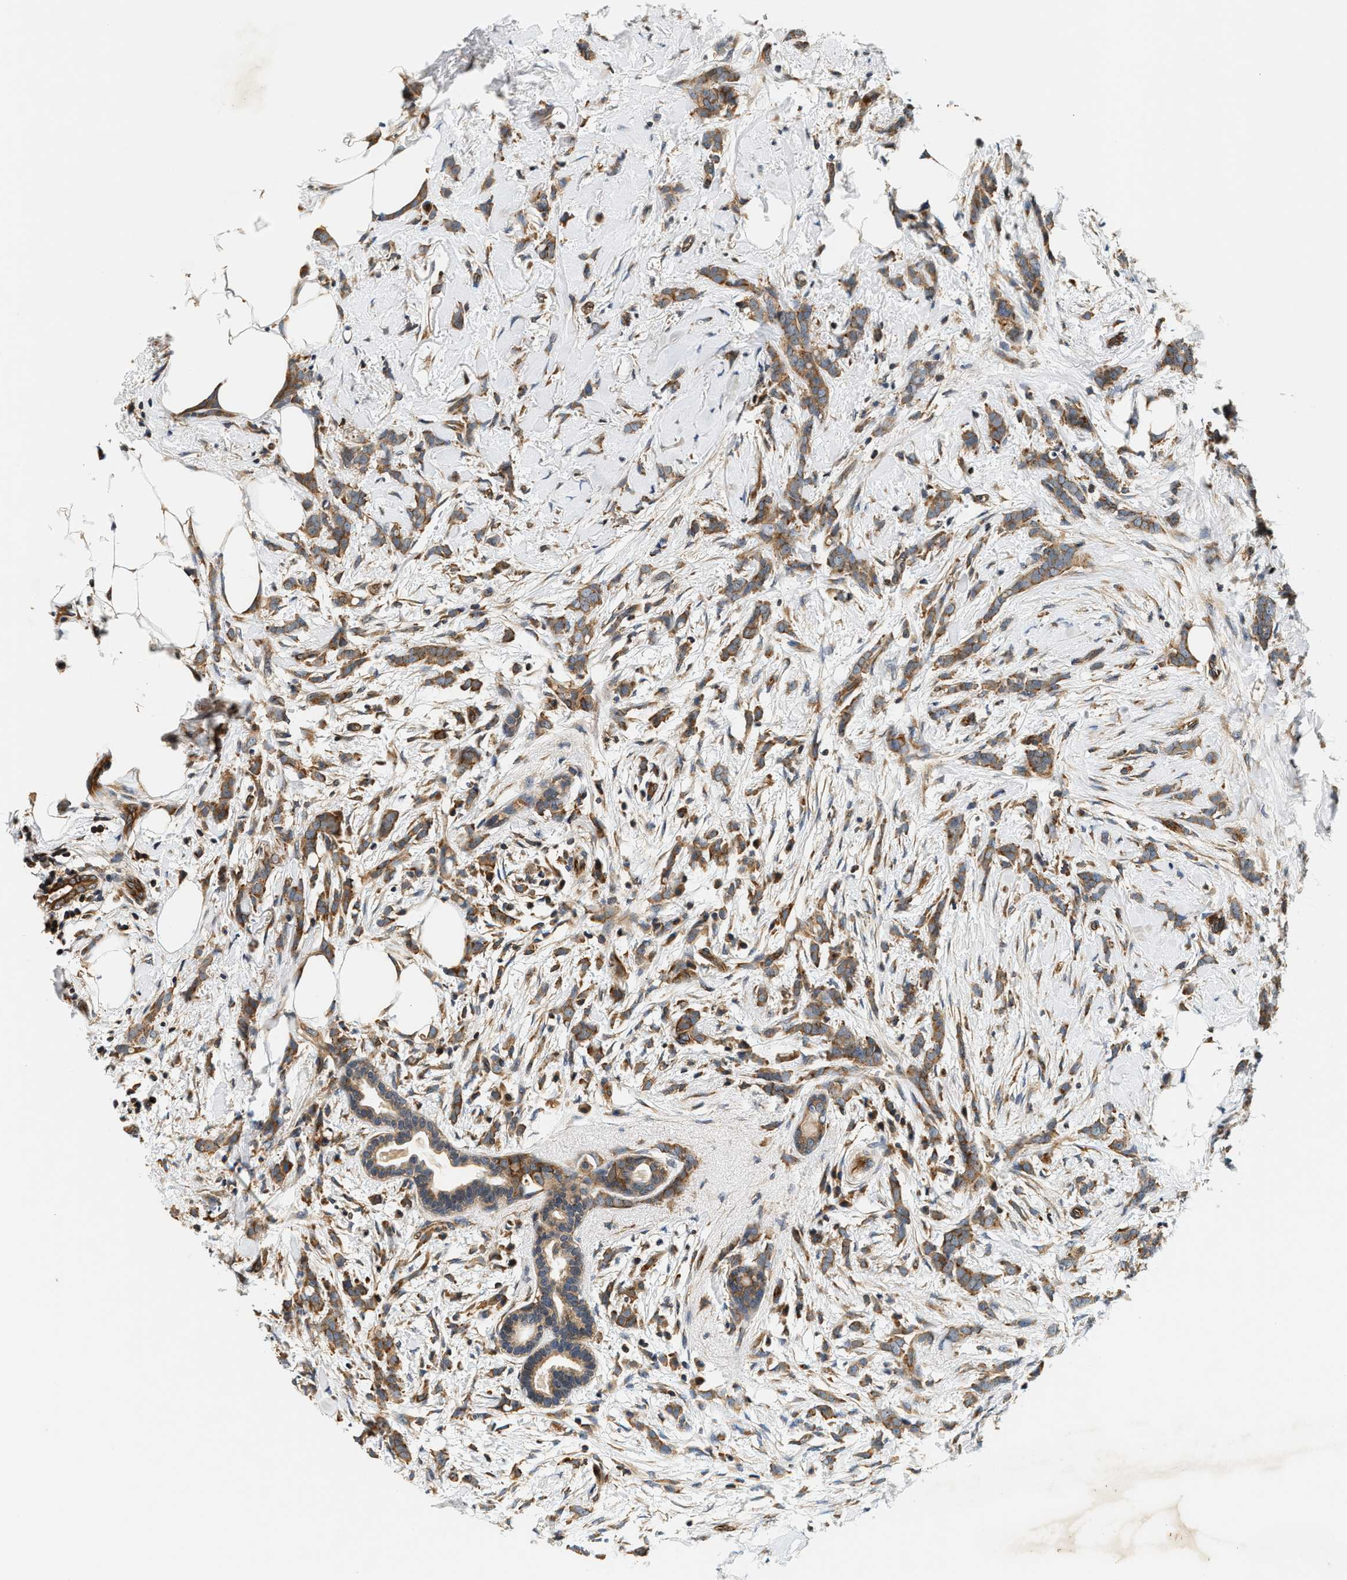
{"staining": {"intensity": "moderate", "quantity": ">75%", "location": "cytoplasmic/membranous"}, "tissue": "breast cancer", "cell_type": "Tumor cells", "image_type": "cancer", "snomed": [{"axis": "morphology", "description": "Lobular carcinoma, in situ"}, {"axis": "morphology", "description": "Lobular carcinoma"}, {"axis": "topography", "description": "Breast"}], "caption": "Immunohistochemical staining of human lobular carcinoma in situ (breast) demonstrates moderate cytoplasmic/membranous protein positivity in about >75% of tumor cells.", "gene": "SAMD9", "patient": {"sex": "female", "age": 41}}